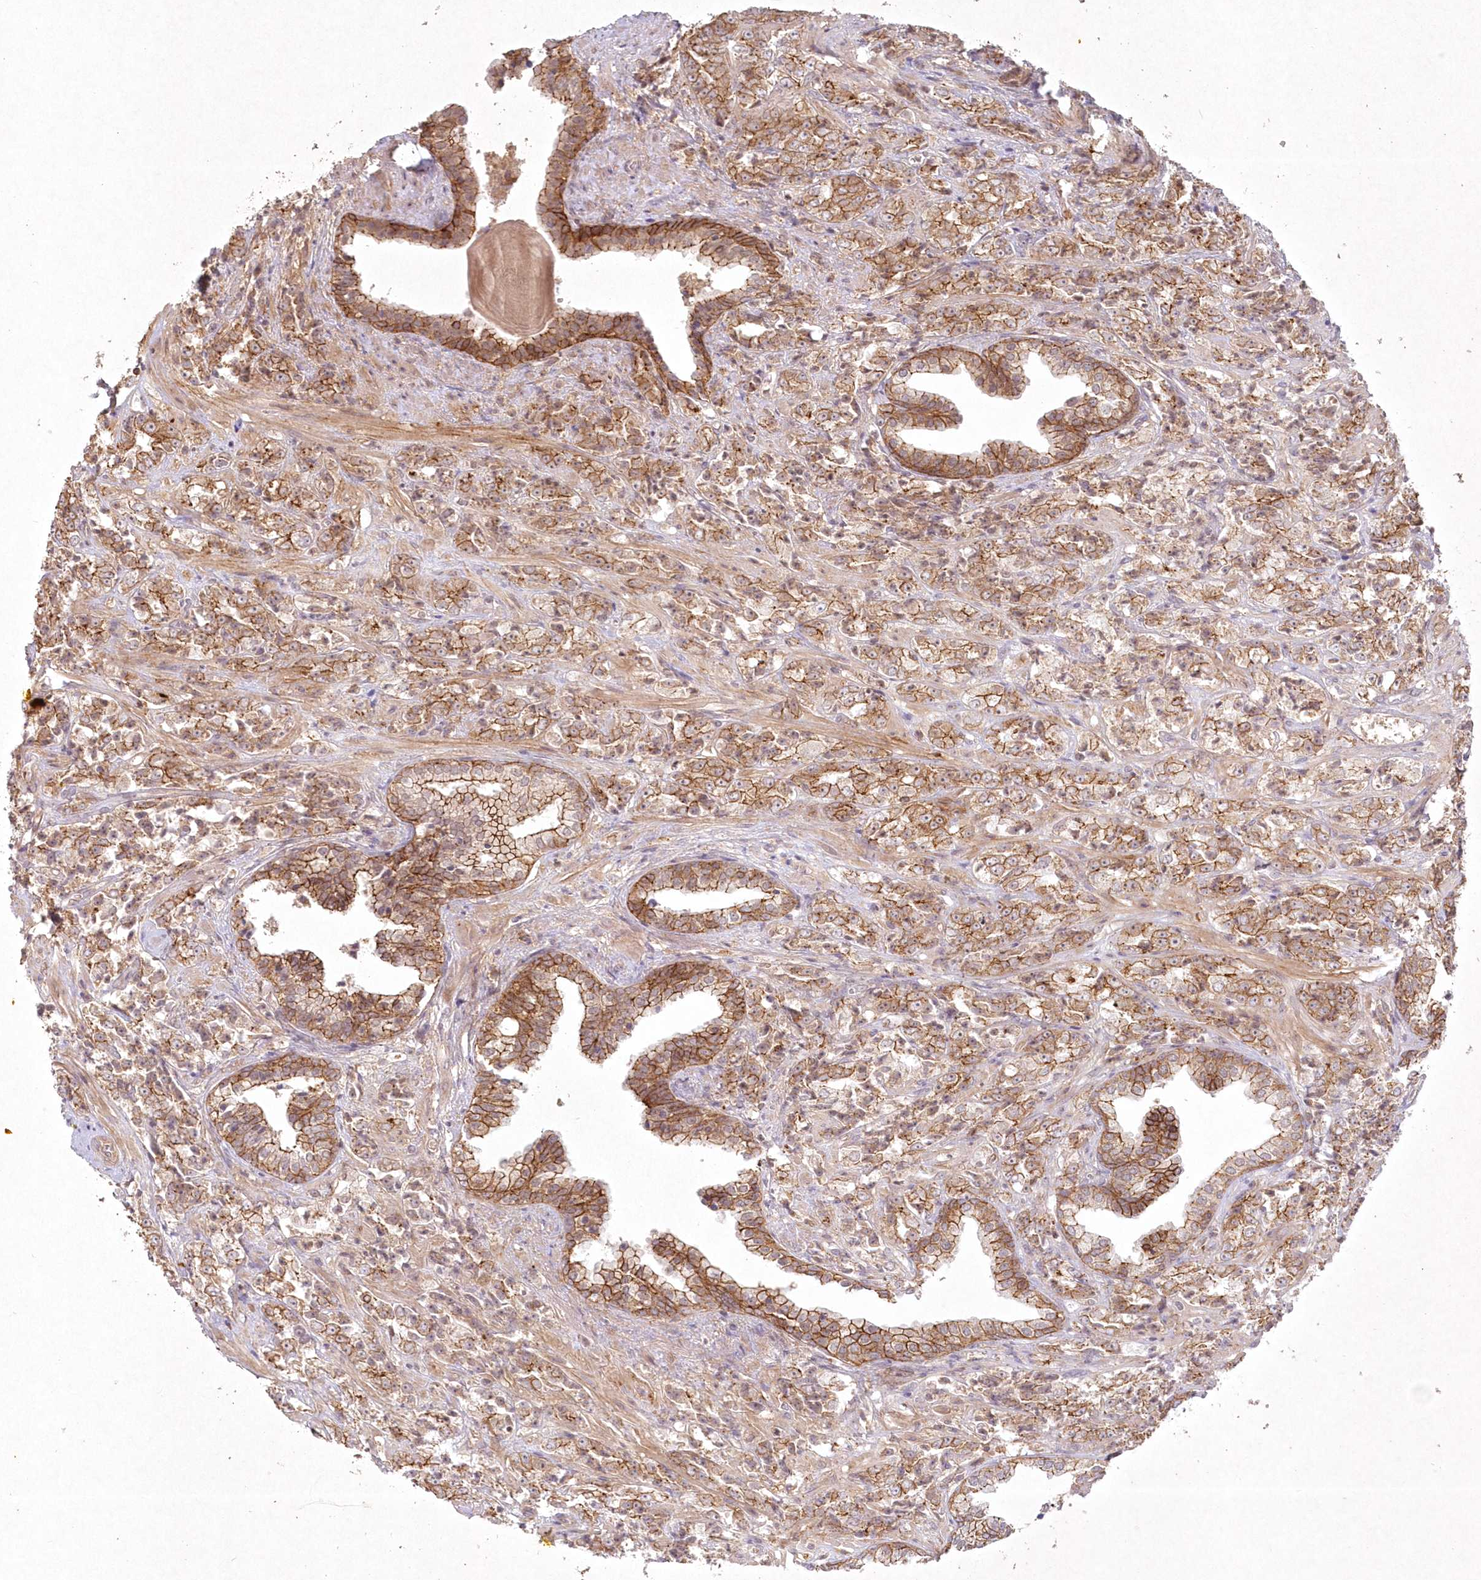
{"staining": {"intensity": "moderate", "quantity": ">75%", "location": "cytoplasmic/membranous,nuclear"}, "tissue": "prostate cancer", "cell_type": "Tumor cells", "image_type": "cancer", "snomed": [{"axis": "morphology", "description": "Adenocarcinoma, High grade"}, {"axis": "topography", "description": "Prostate"}], "caption": "This histopathology image shows immunohistochemistry staining of human high-grade adenocarcinoma (prostate), with medium moderate cytoplasmic/membranous and nuclear positivity in about >75% of tumor cells.", "gene": "TOGARAM2", "patient": {"sex": "male", "age": 71}}